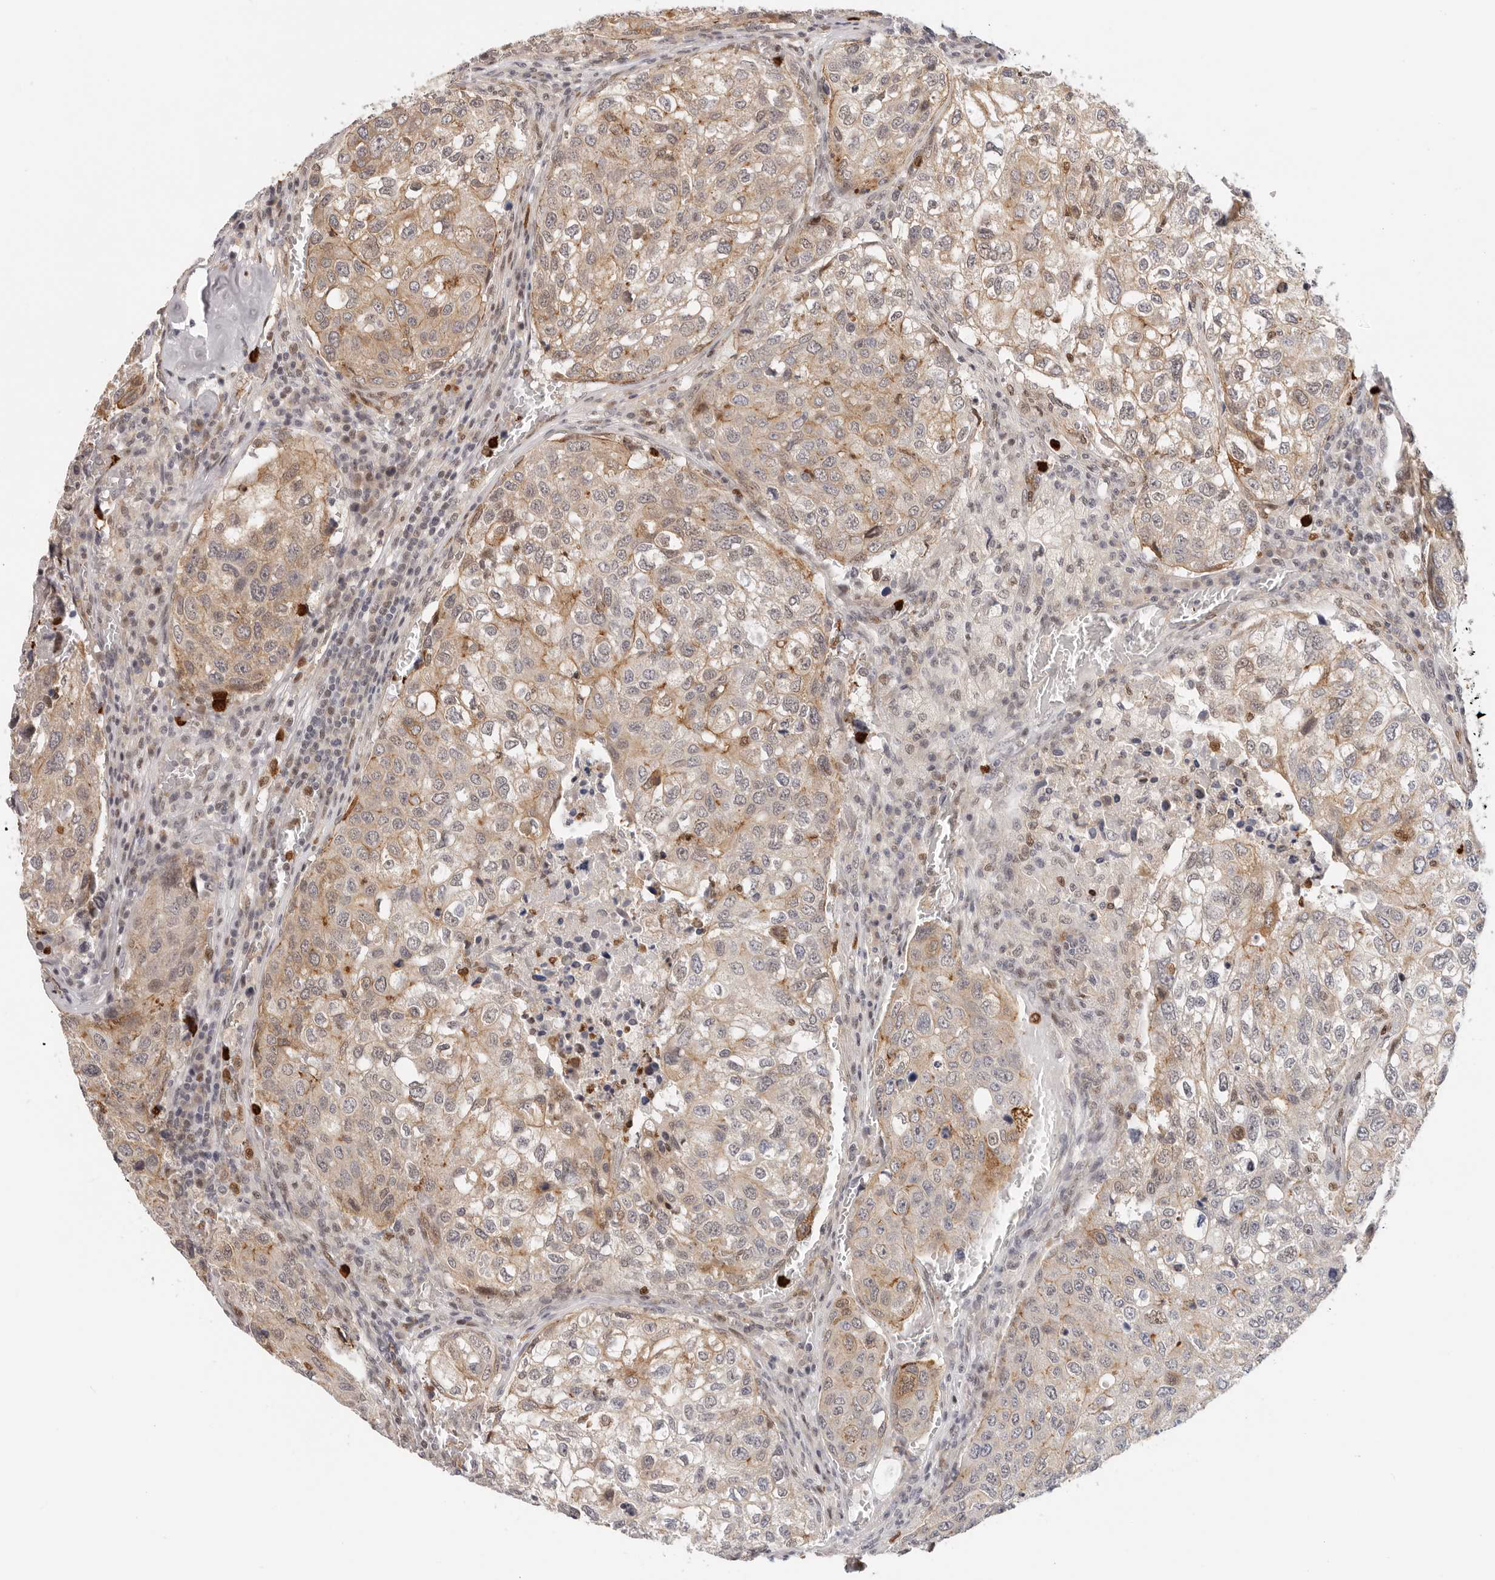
{"staining": {"intensity": "weak", "quantity": ">75%", "location": "cytoplasmic/membranous"}, "tissue": "urothelial cancer", "cell_type": "Tumor cells", "image_type": "cancer", "snomed": [{"axis": "morphology", "description": "Urothelial carcinoma, High grade"}, {"axis": "topography", "description": "Lymph node"}, {"axis": "topography", "description": "Urinary bladder"}], "caption": "Urothelial carcinoma (high-grade) tissue reveals weak cytoplasmic/membranous expression in approximately >75% of tumor cells", "gene": "AFDN", "patient": {"sex": "male", "age": 51}}